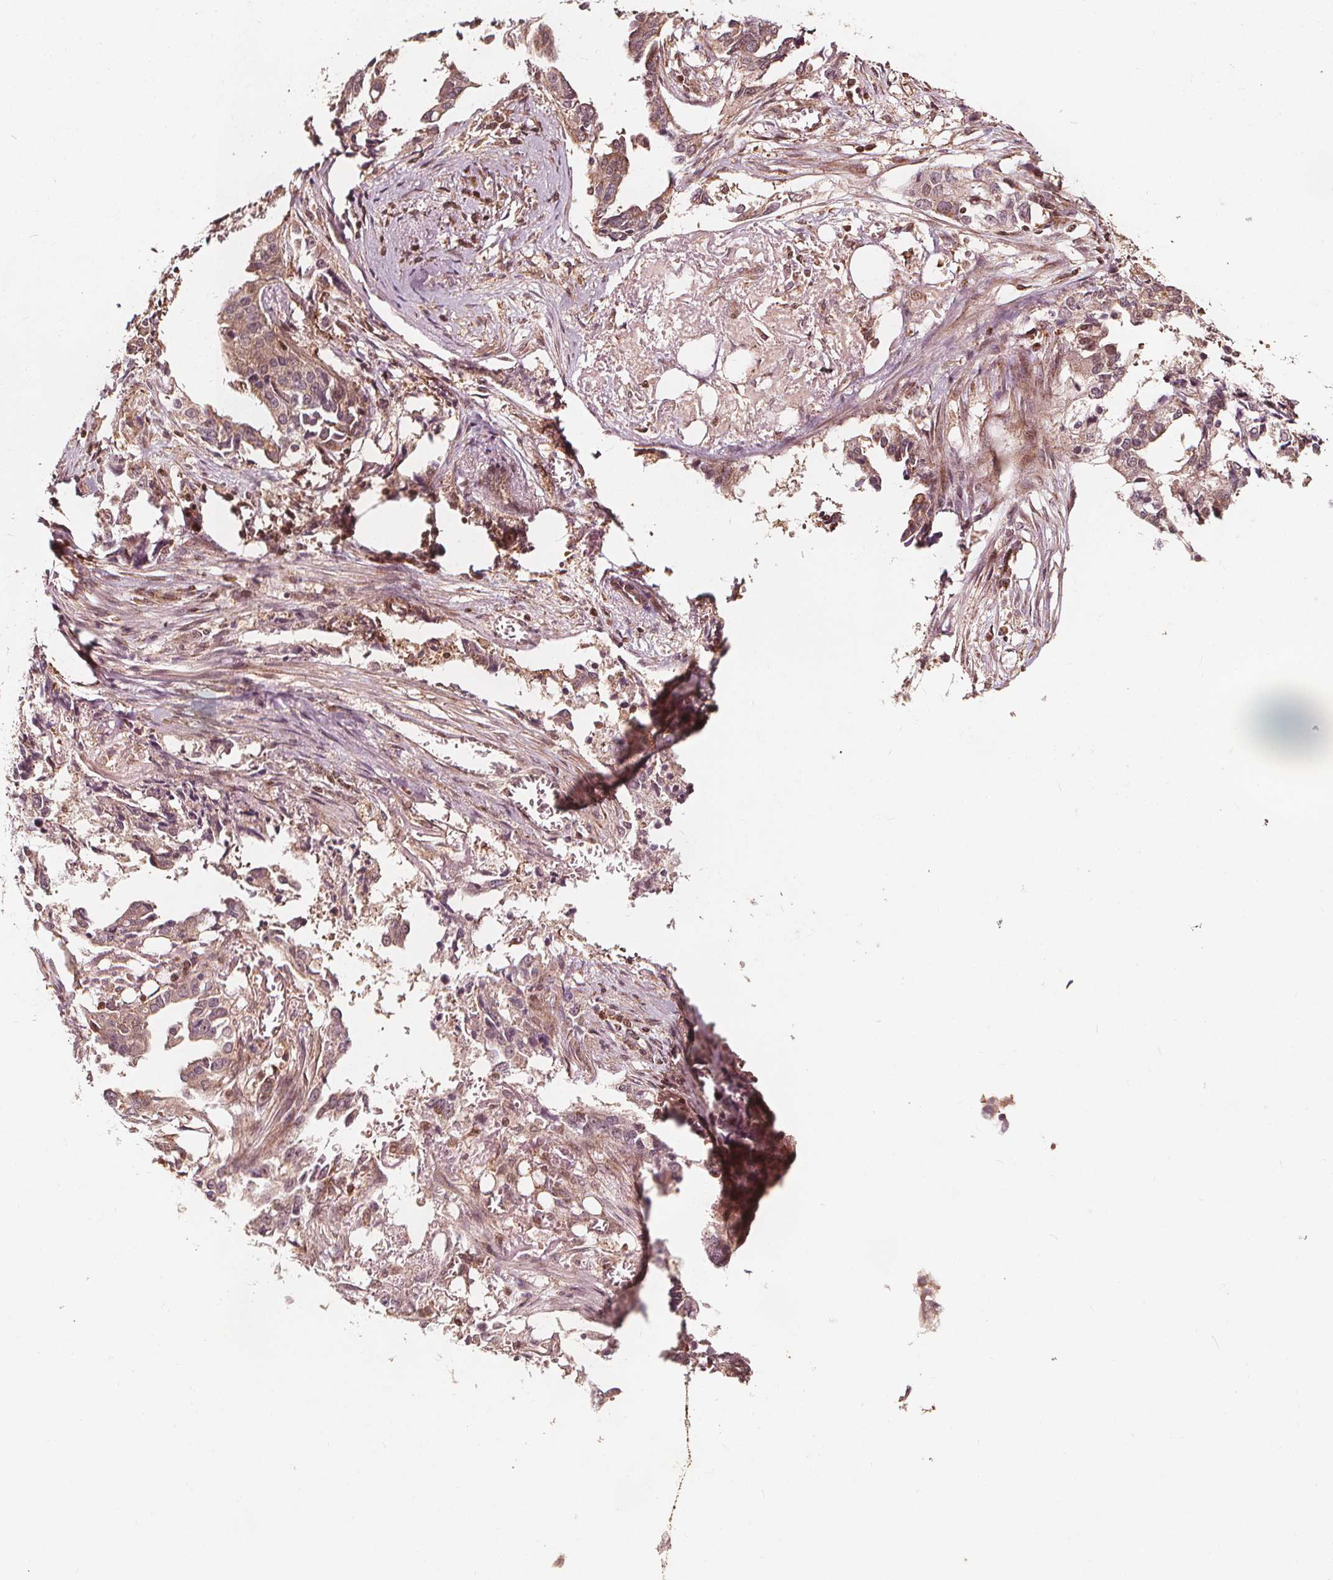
{"staining": {"intensity": "moderate", "quantity": ">75%", "location": "cytoplasmic/membranous"}, "tissue": "ovarian cancer", "cell_type": "Tumor cells", "image_type": "cancer", "snomed": [{"axis": "morphology", "description": "Cystadenocarcinoma, serous, NOS"}, {"axis": "topography", "description": "Ovary"}], "caption": "Ovarian cancer stained with a brown dye reveals moderate cytoplasmic/membranous positive staining in about >75% of tumor cells.", "gene": "AIP", "patient": {"sex": "female", "age": 75}}